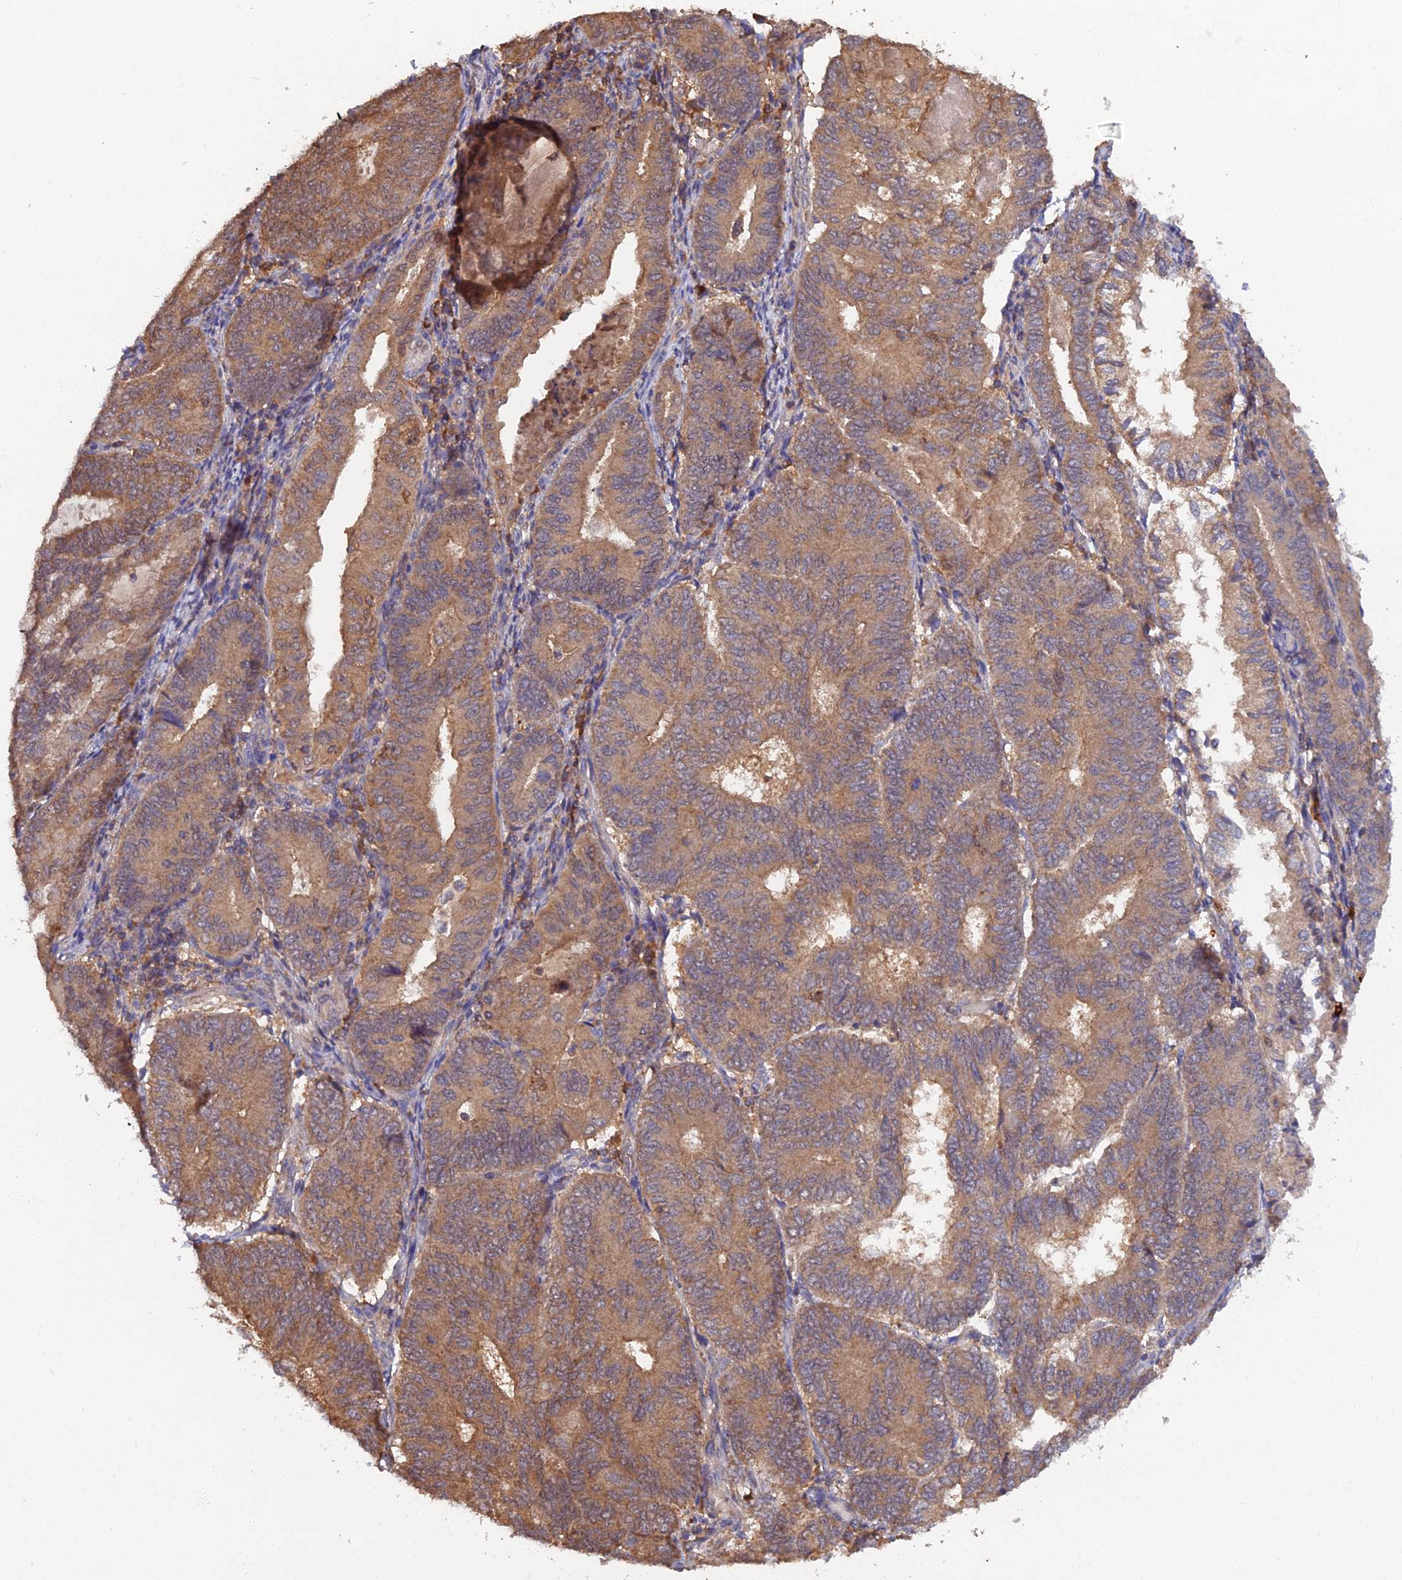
{"staining": {"intensity": "moderate", "quantity": ">75%", "location": "cytoplasmic/membranous"}, "tissue": "endometrial cancer", "cell_type": "Tumor cells", "image_type": "cancer", "snomed": [{"axis": "morphology", "description": "Adenocarcinoma, NOS"}, {"axis": "topography", "description": "Endometrium"}], "caption": "High-power microscopy captured an immunohistochemistry image of endometrial cancer, revealing moderate cytoplasmic/membranous expression in about >75% of tumor cells.", "gene": "TMEM258", "patient": {"sex": "female", "age": 81}}